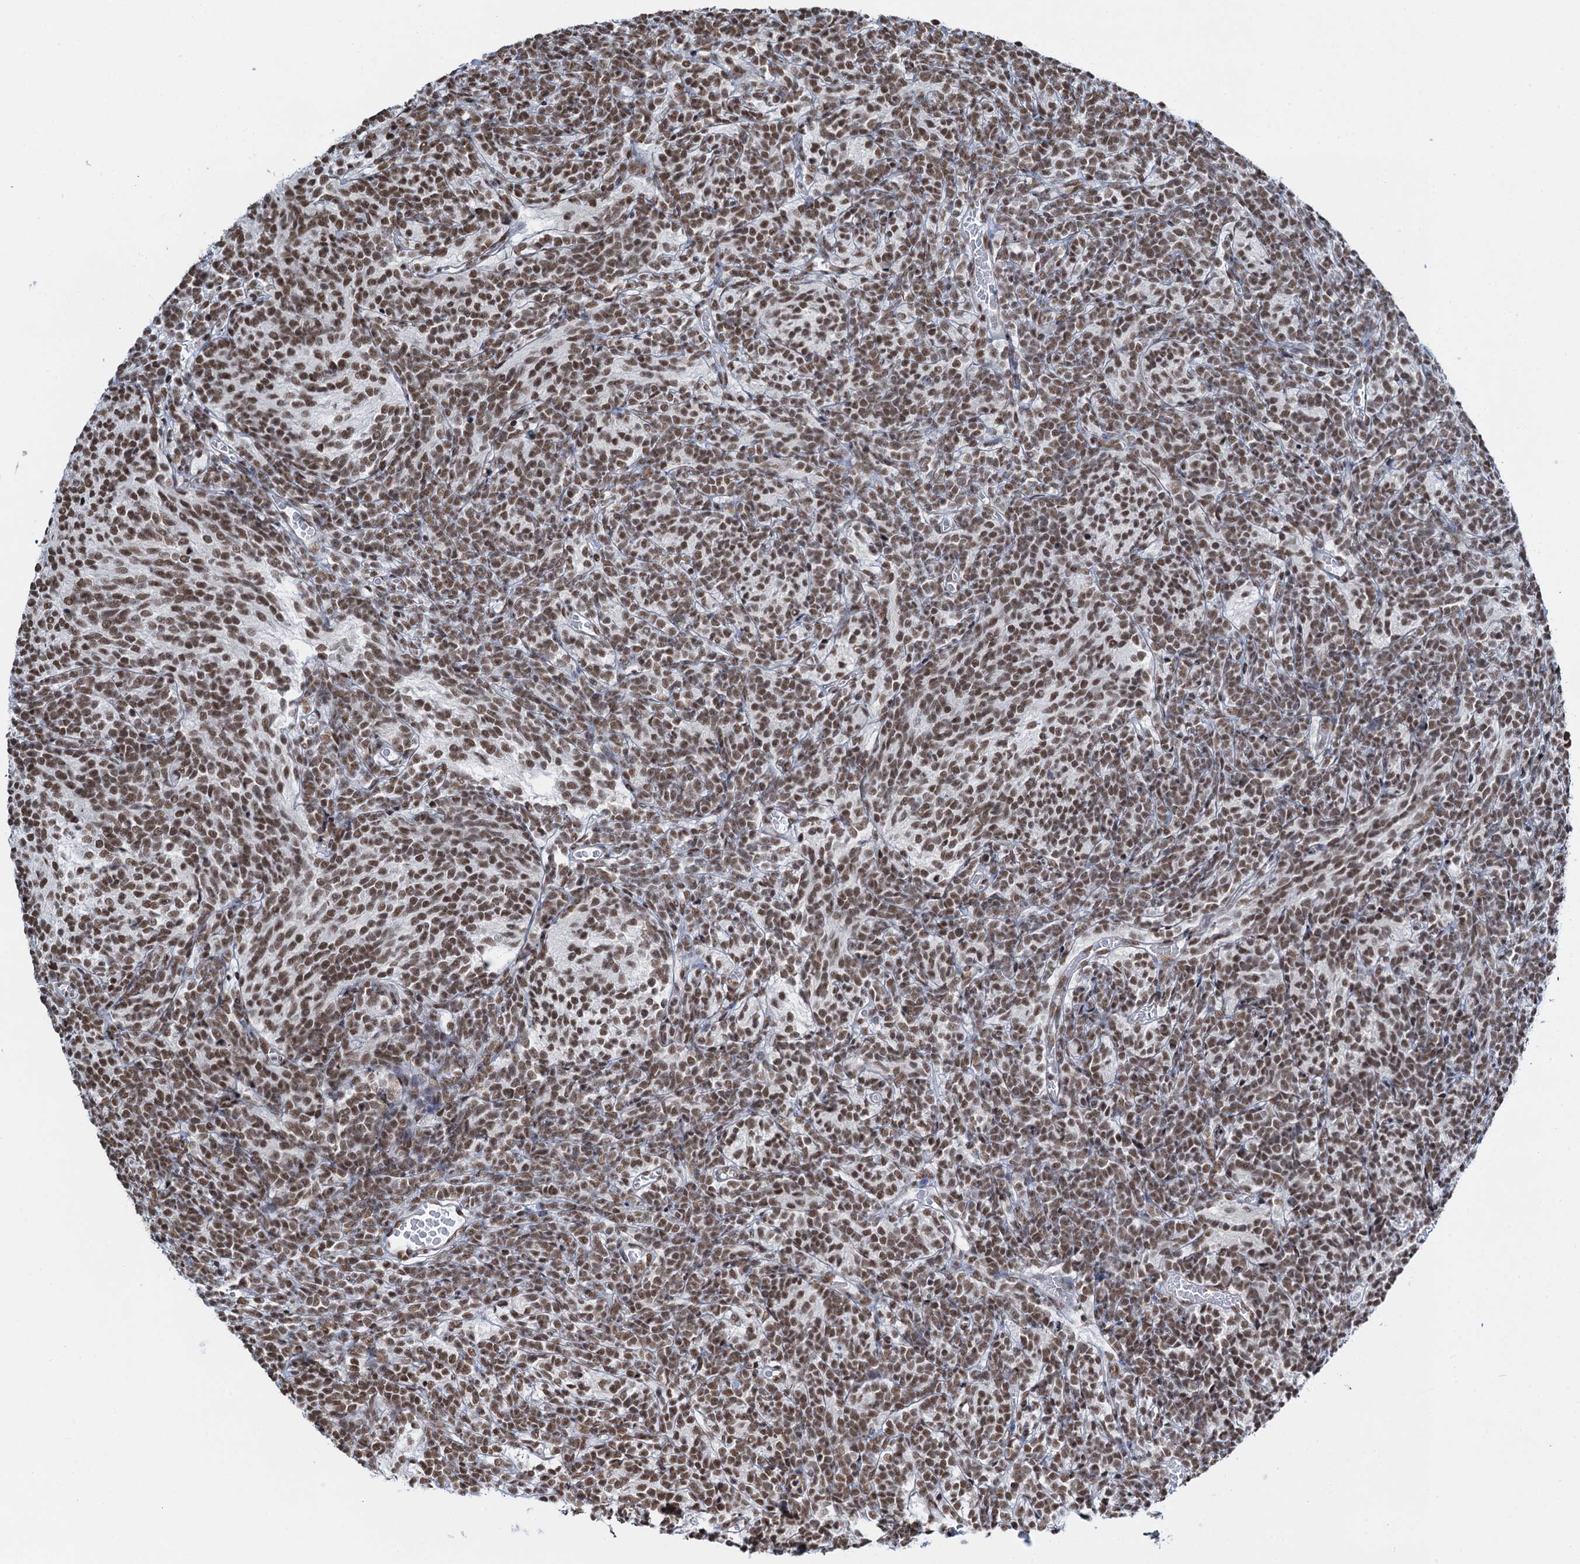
{"staining": {"intensity": "moderate", "quantity": ">75%", "location": "nuclear"}, "tissue": "glioma", "cell_type": "Tumor cells", "image_type": "cancer", "snomed": [{"axis": "morphology", "description": "Glioma, malignant, Low grade"}, {"axis": "topography", "description": "Brain"}], "caption": "Human glioma stained with a protein marker reveals moderate staining in tumor cells.", "gene": "ZNF609", "patient": {"sex": "female", "age": 1}}